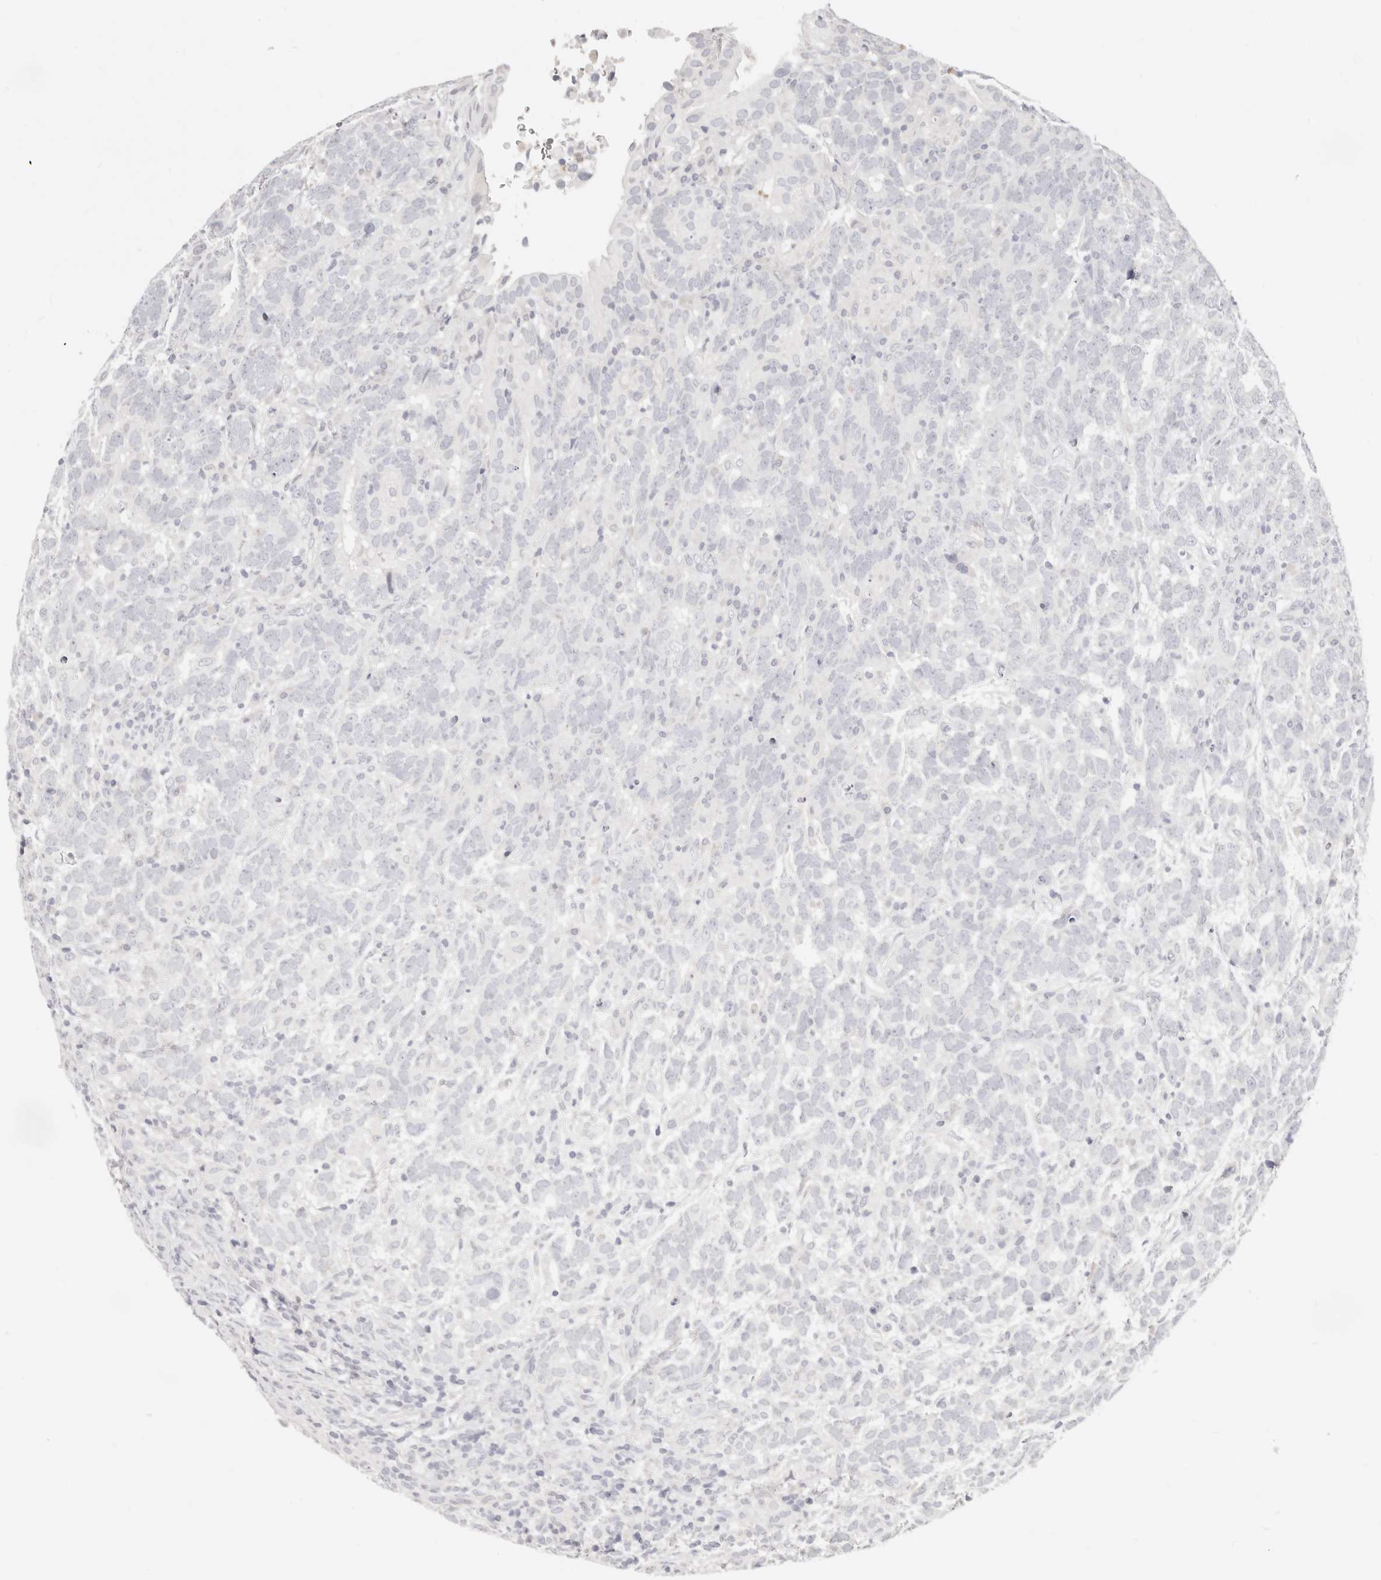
{"staining": {"intensity": "negative", "quantity": "none", "location": "none"}, "tissue": "testis cancer", "cell_type": "Tumor cells", "image_type": "cancer", "snomed": [{"axis": "morphology", "description": "Carcinoma, Embryonal, NOS"}, {"axis": "topography", "description": "Testis"}], "caption": "Immunohistochemistry image of neoplastic tissue: human testis cancer (embryonal carcinoma) stained with DAB (3,3'-diaminobenzidine) displays no significant protein staining in tumor cells.", "gene": "ASCL1", "patient": {"sex": "male", "age": 26}}